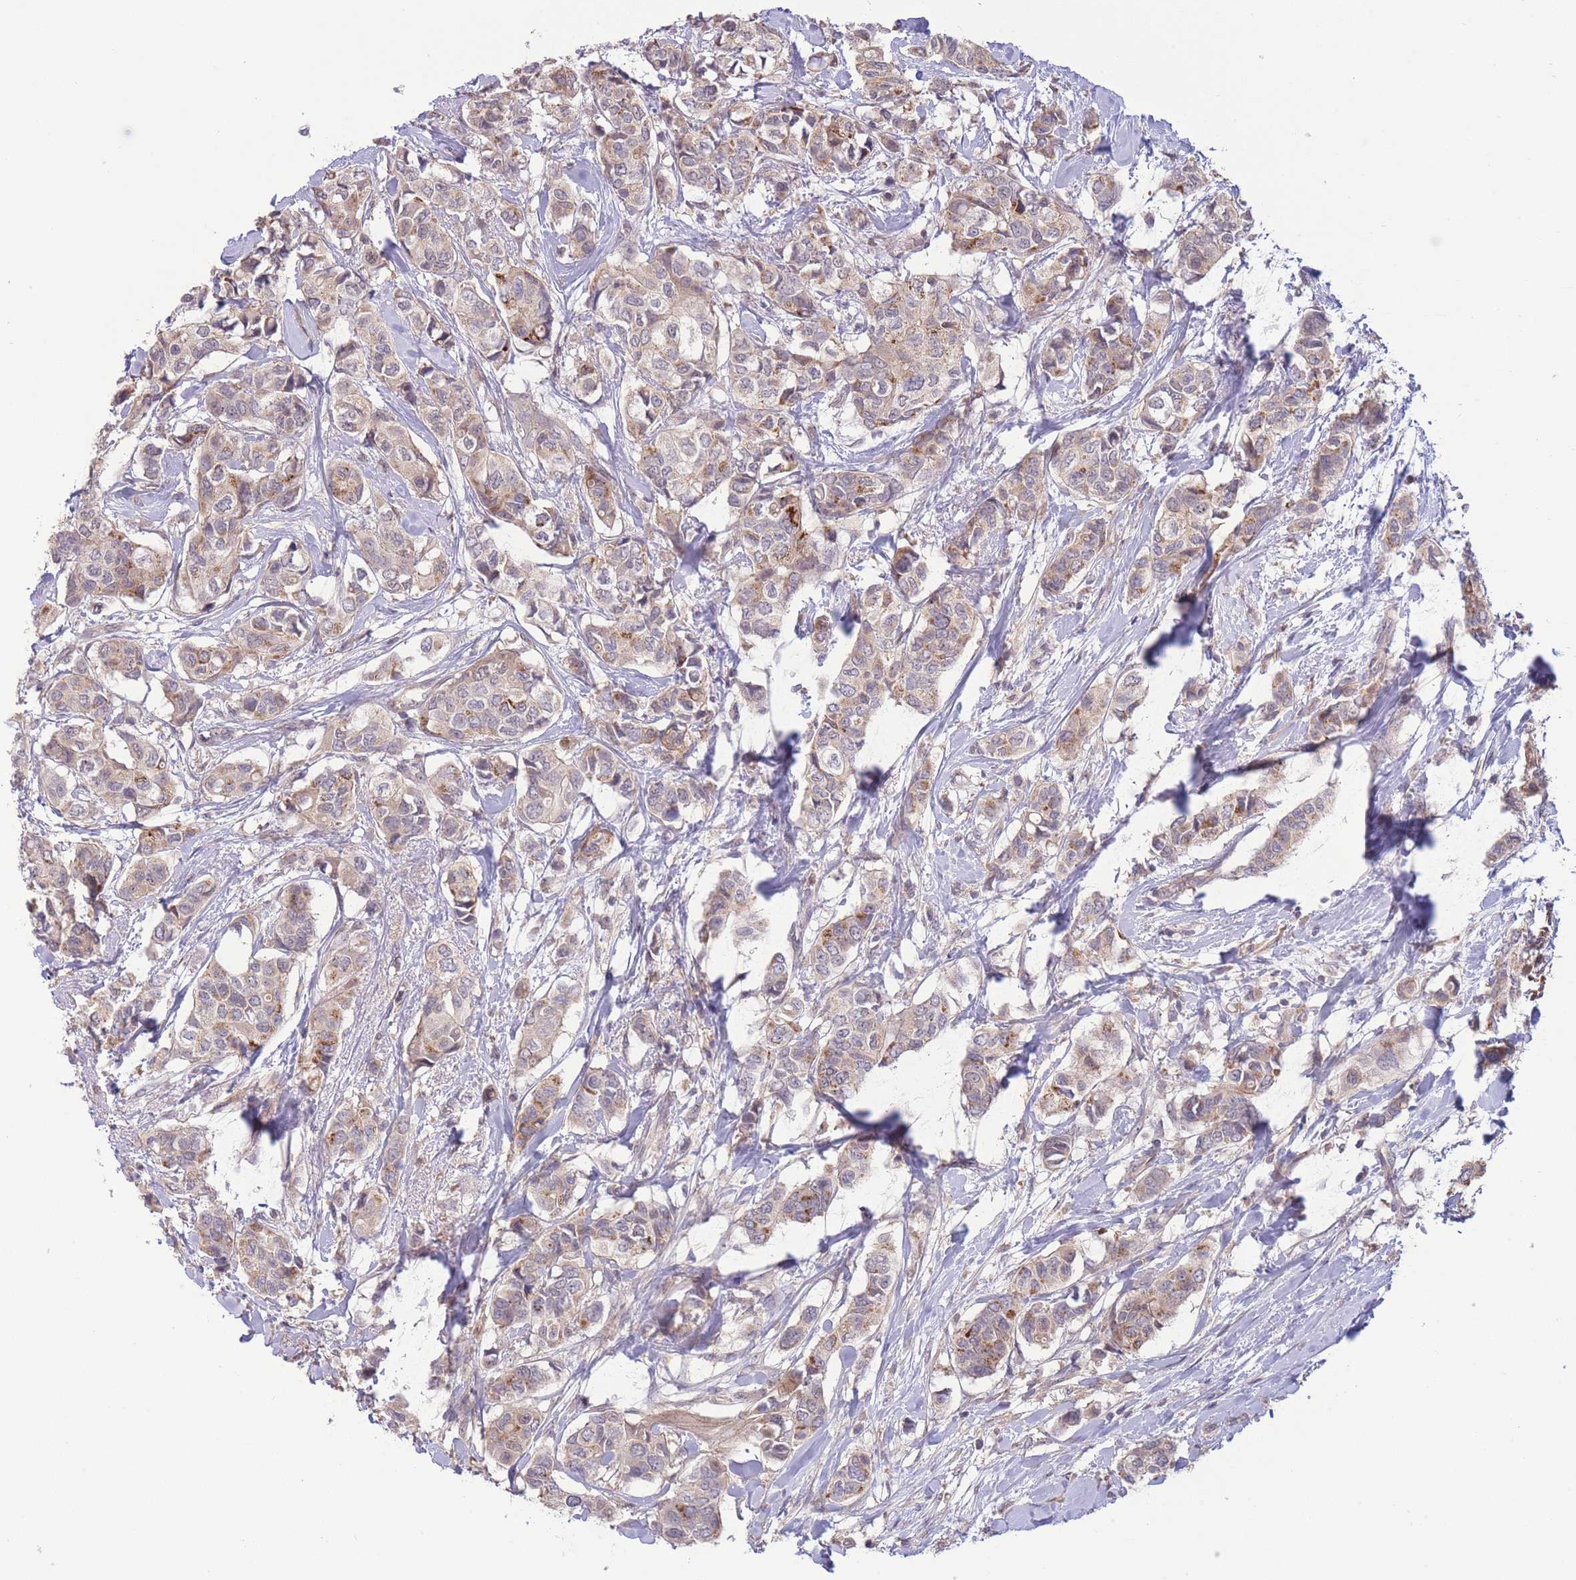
{"staining": {"intensity": "weak", "quantity": ">75%", "location": "cytoplasmic/membranous"}, "tissue": "breast cancer", "cell_type": "Tumor cells", "image_type": "cancer", "snomed": [{"axis": "morphology", "description": "Lobular carcinoma"}, {"axis": "topography", "description": "Breast"}], "caption": "The image reveals immunohistochemical staining of breast cancer (lobular carcinoma). There is weak cytoplasmic/membranous staining is seen in approximately >75% of tumor cells.", "gene": "ZNF304", "patient": {"sex": "female", "age": 51}}